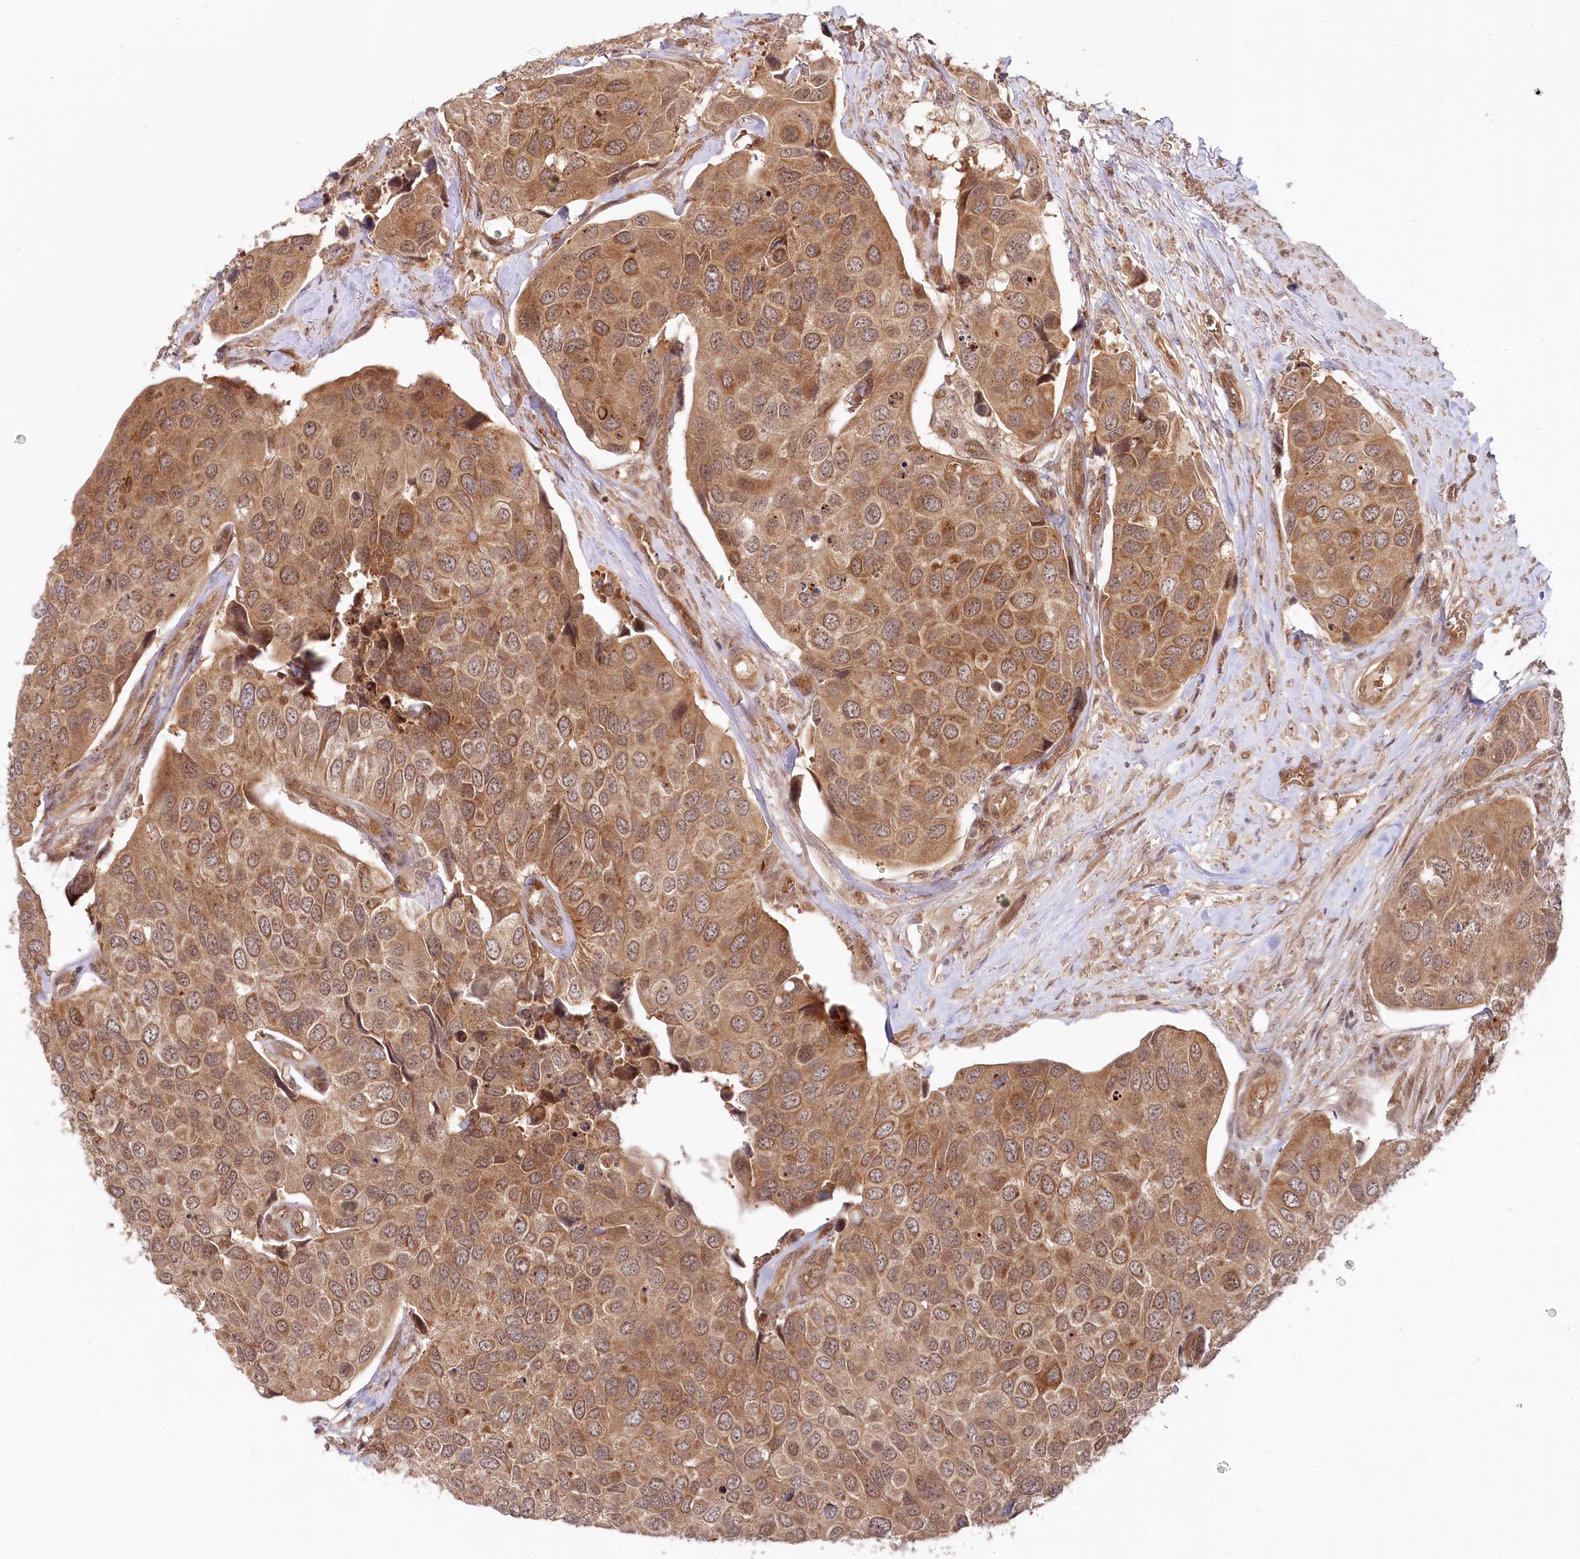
{"staining": {"intensity": "moderate", "quantity": ">75%", "location": "cytoplasmic/membranous"}, "tissue": "urothelial cancer", "cell_type": "Tumor cells", "image_type": "cancer", "snomed": [{"axis": "morphology", "description": "Urothelial carcinoma, High grade"}, {"axis": "topography", "description": "Urinary bladder"}], "caption": "Approximately >75% of tumor cells in urothelial carcinoma (high-grade) display moderate cytoplasmic/membranous protein staining as visualized by brown immunohistochemical staining.", "gene": "CCDC65", "patient": {"sex": "male", "age": 74}}